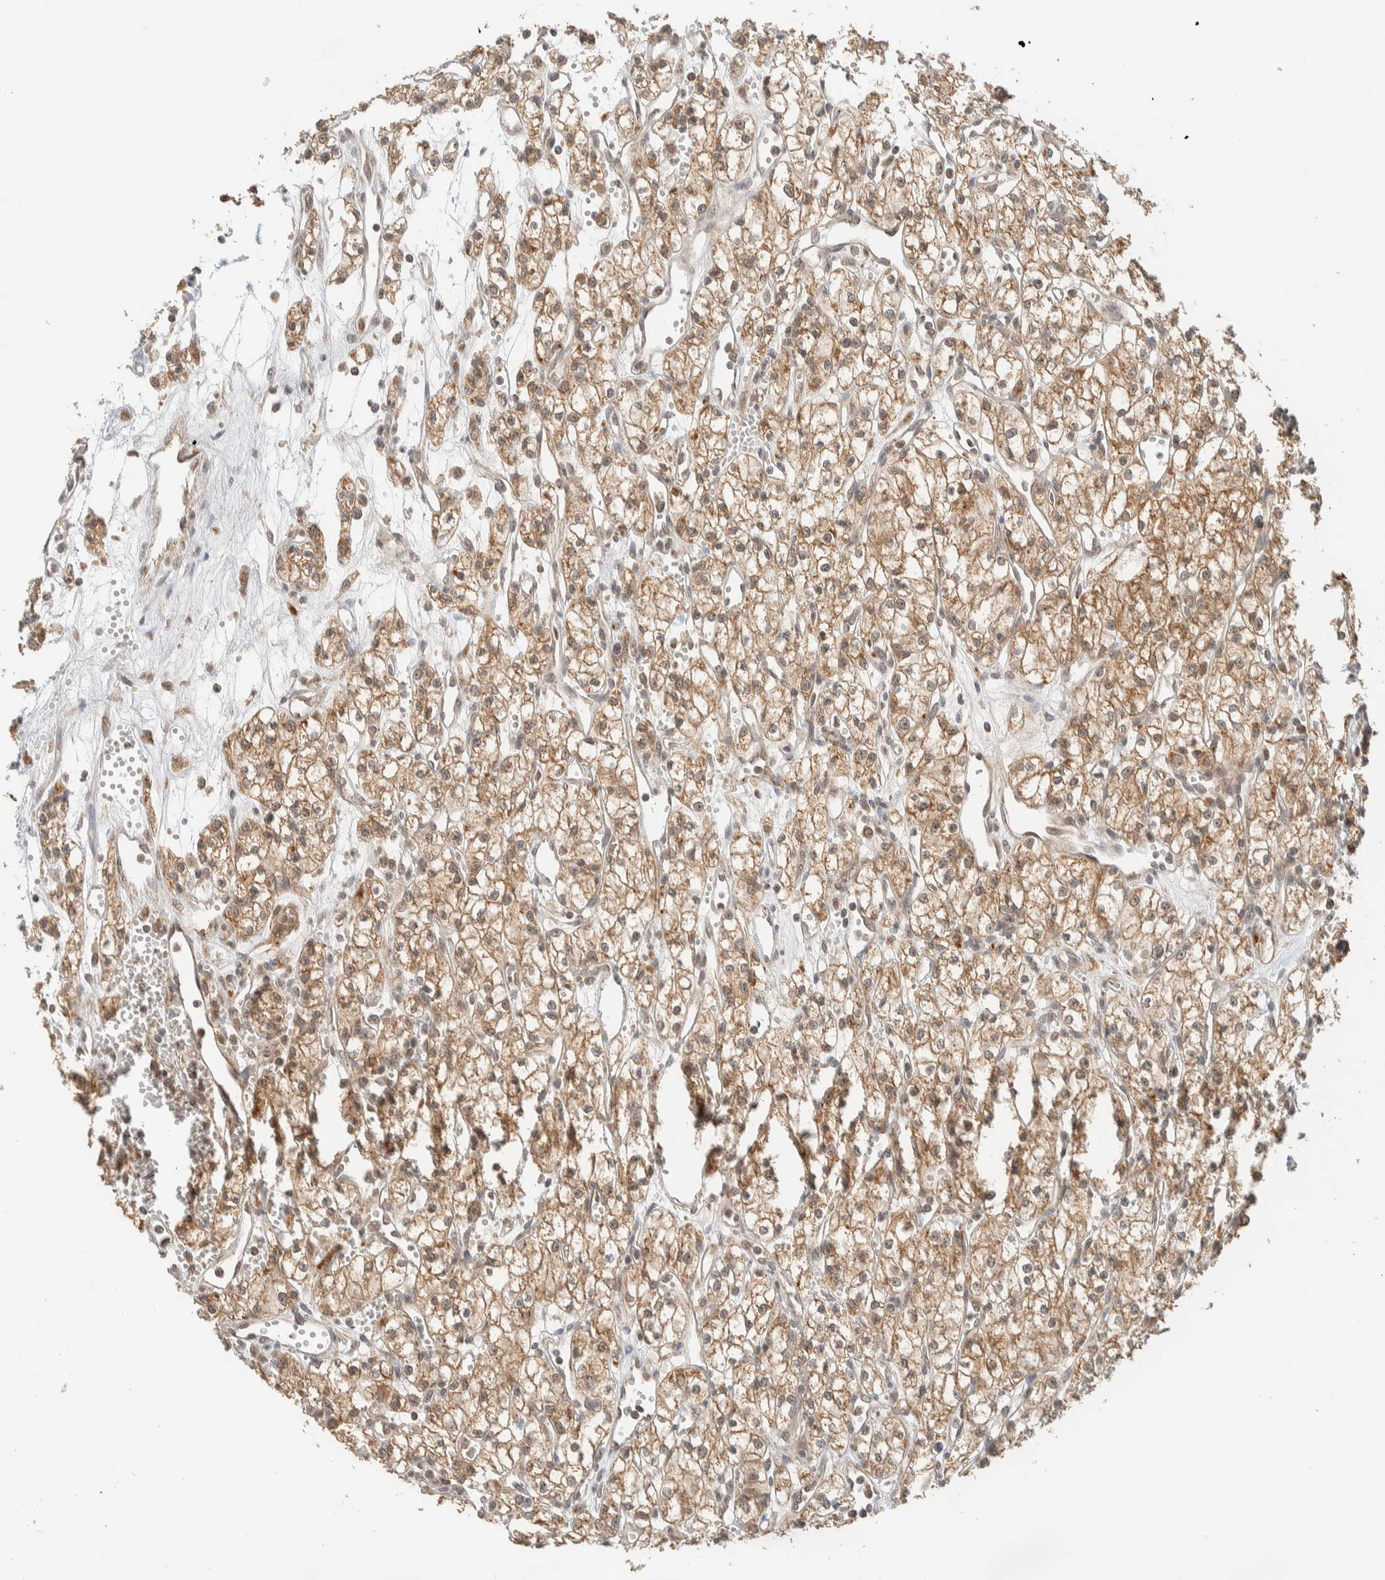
{"staining": {"intensity": "moderate", "quantity": ">75%", "location": "cytoplasmic/membranous"}, "tissue": "renal cancer", "cell_type": "Tumor cells", "image_type": "cancer", "snomed": [{"axis": "morphology", "description": "Adenocarcinoma, NOS"}, {"axis": "topography", "description": "Kidney"}], "caption": "Renal adenocarcinoma tissue exhibits moderate cytoplasmic/membranous expression in about >75% of tumor cells", "gene": "MRPL41", "patient": {"sex": "male", "age": 59}}